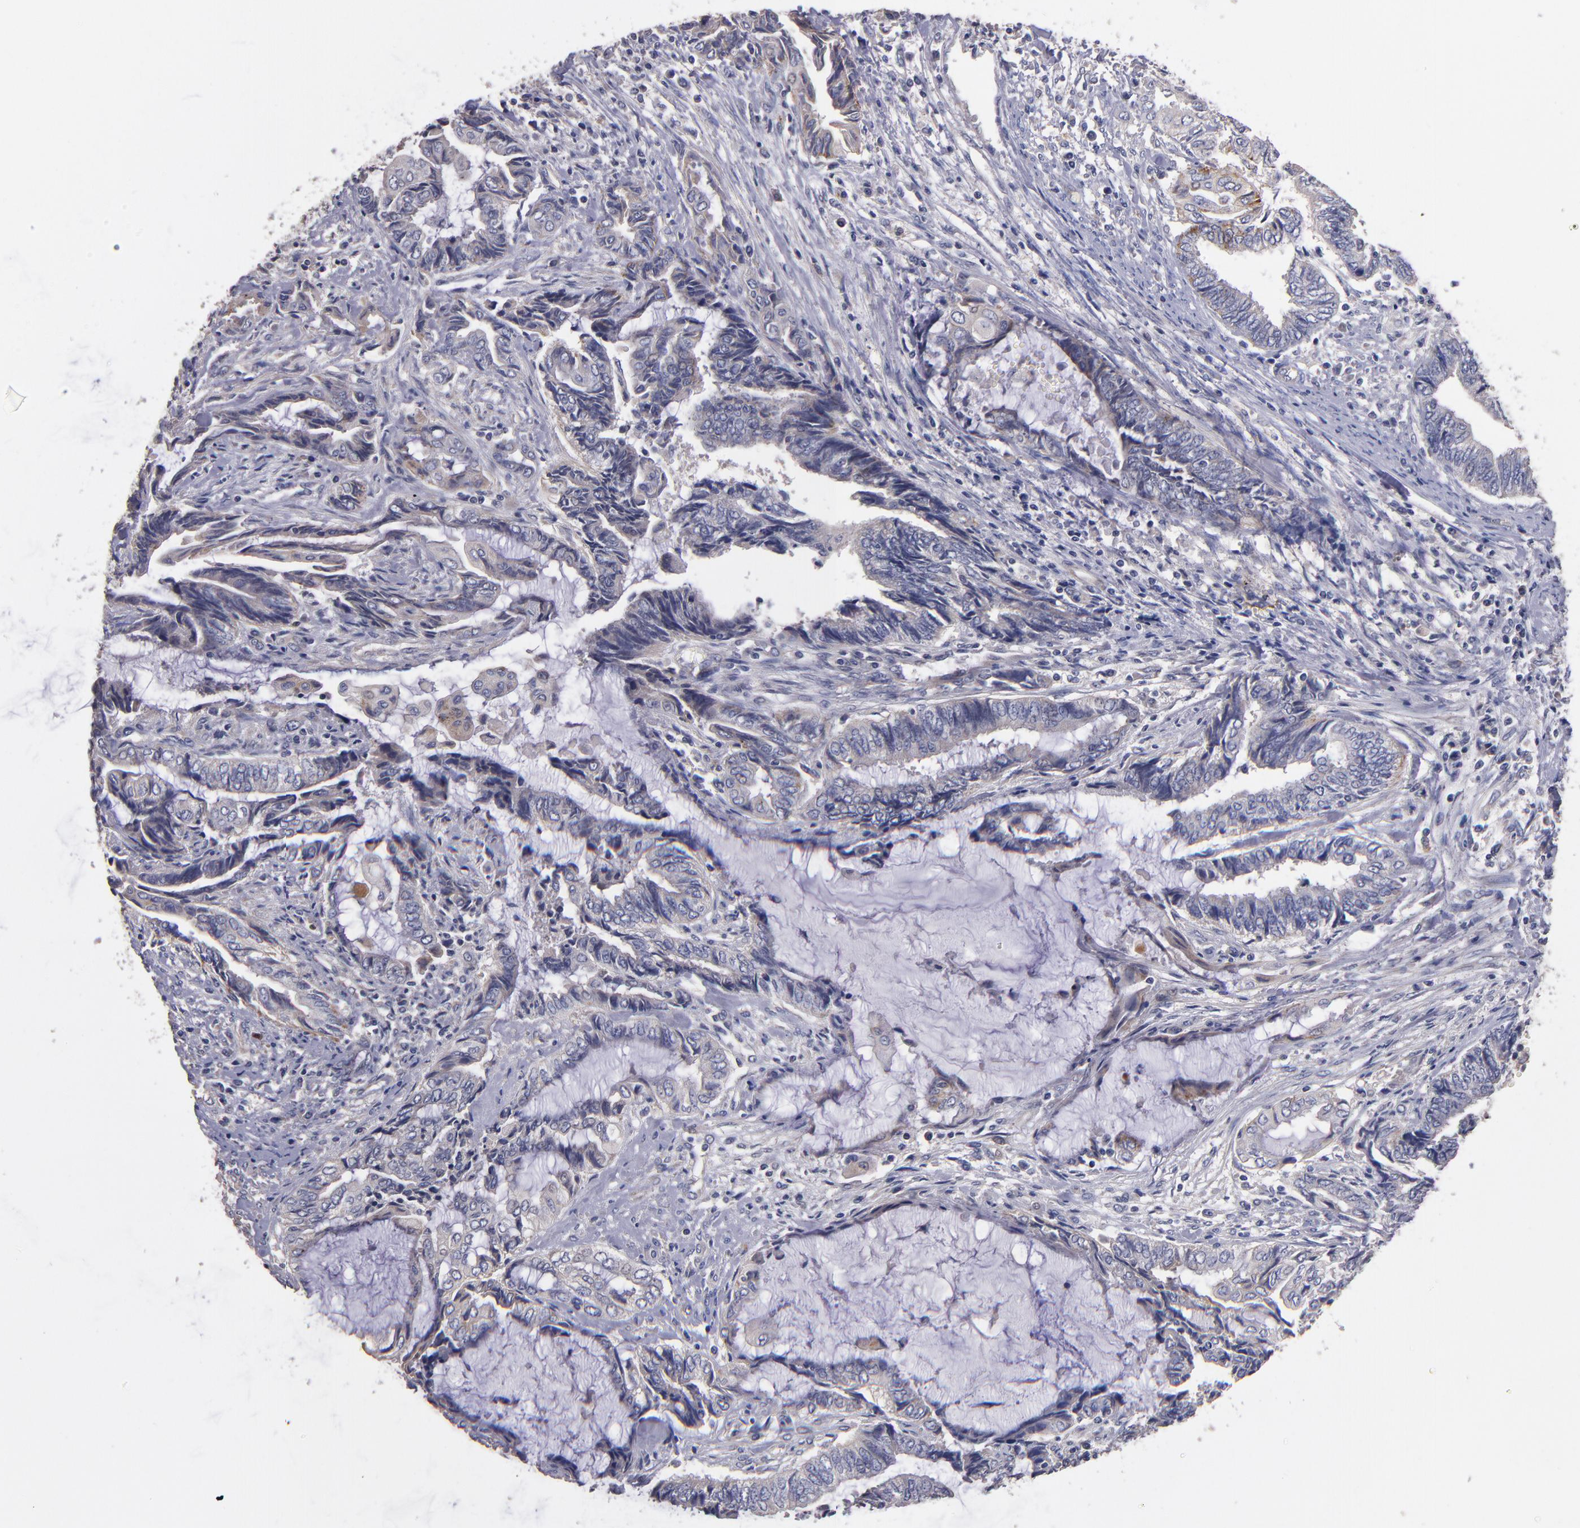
{"staining": {"intensity": "weak", "quantity": "<25%", "location": "cytoplasmic/membranous"}, "tissue": "endometrial cancer", "cell_type": "Tumor cells", "image_type": "cancer", "snomed": [{"axis": "morphology", "description": "Adenocarcinoma, NOS"}, {"axis": "topography", "description": "Uterus"}, {"axis": "topography", "description": "Endometrium"}], "caption": "Endometrial adenocarcinoma was stained to show a protein in brown. There is no significant staining in tumor cells. (Brightfield microscopy of DAB (3,3'-diaminobenzidine) immunohistochemistry at high magnification).", "gene": "MAGEE1", "patient": {"sex": "female", "age": 70}}